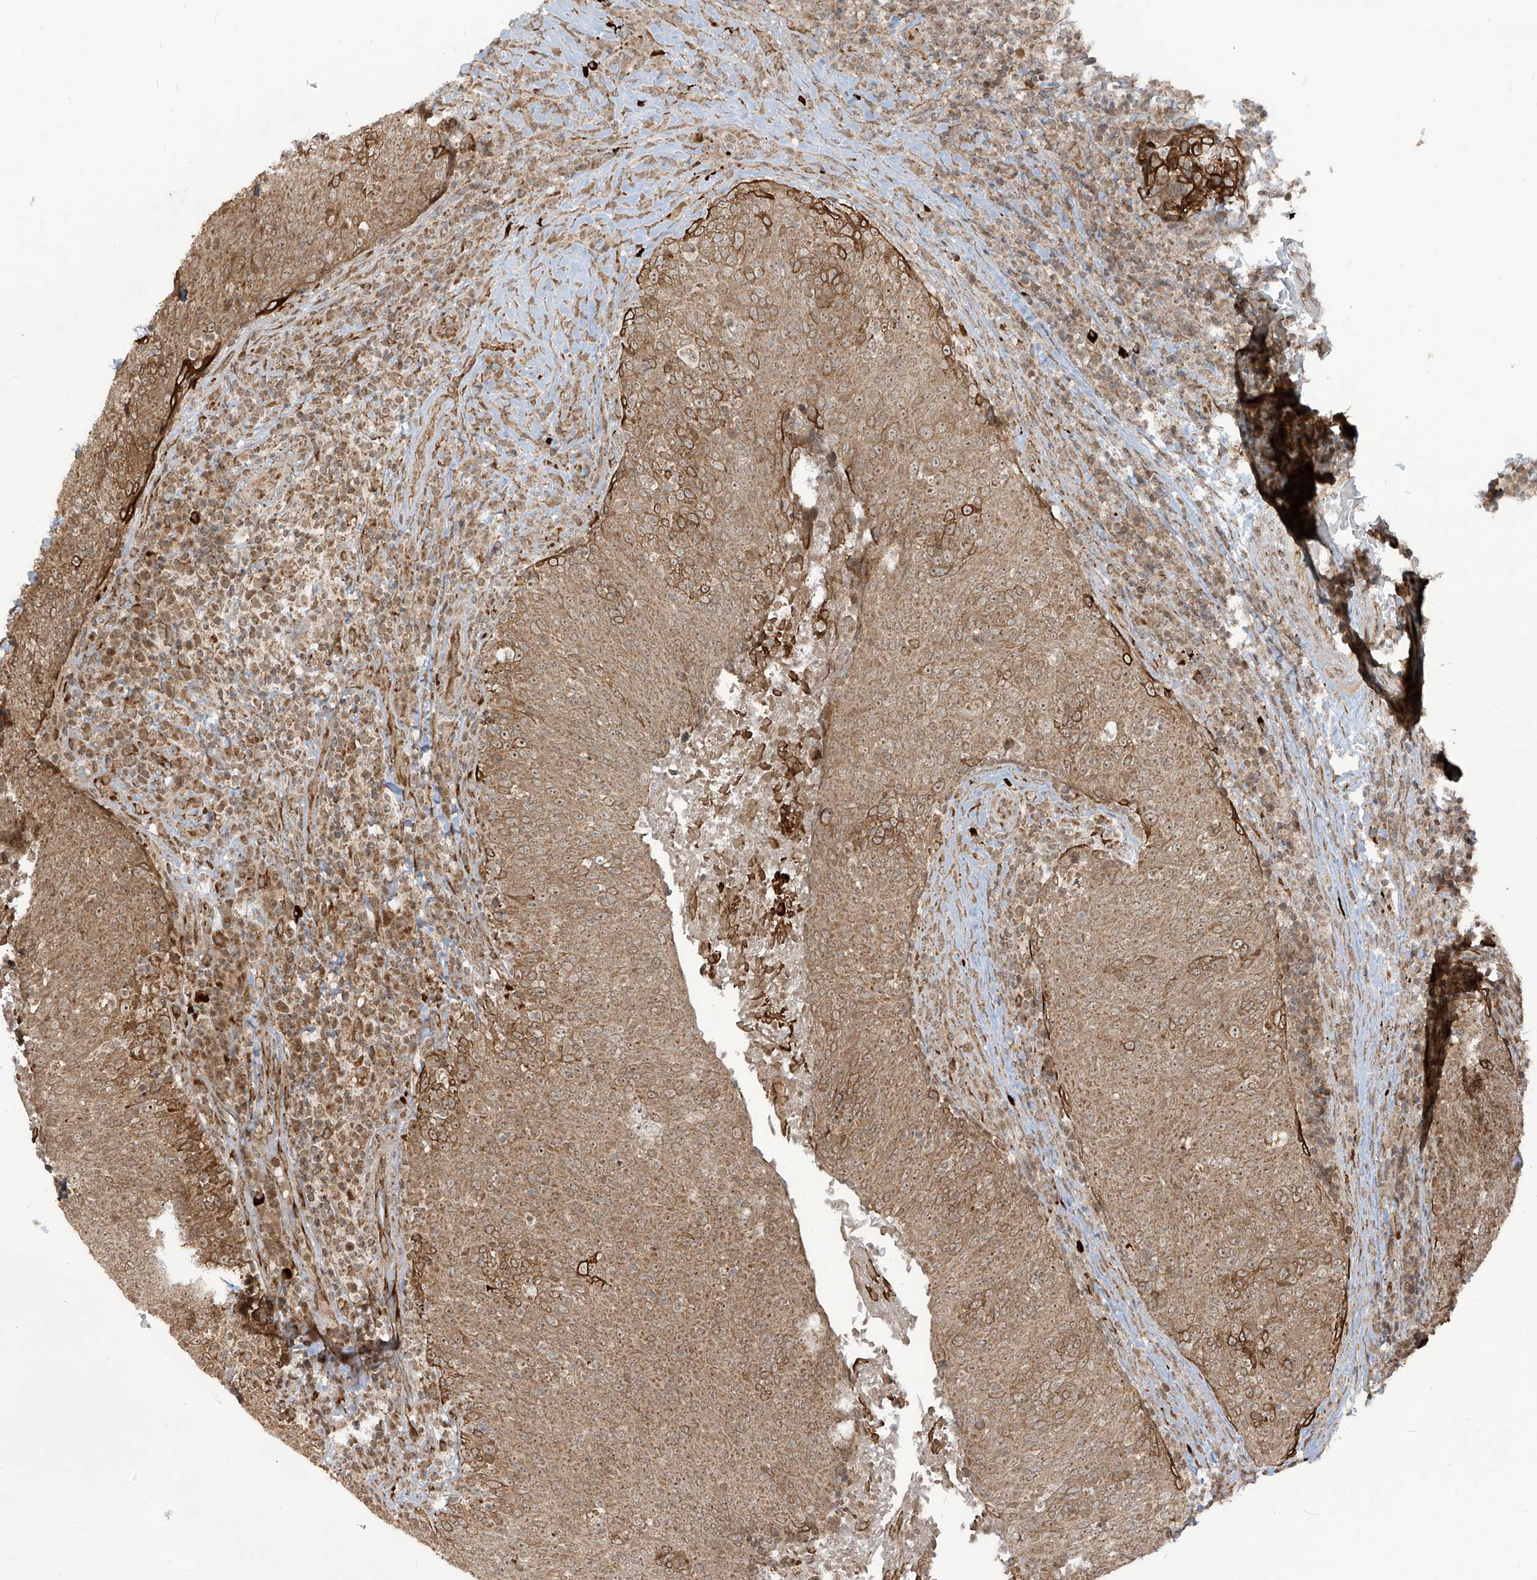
{"staining": {"intensity": "moderate", "quantity": ">75%", "location": "cytoplasmic/membranous"}, "tissue": "head and neck cancer", "cell_type": "Tumor cells", "image_type": "cancer", "snomed": [{"axis": "morphology", "description": "Squamous cell carcinoma, NOS"}, {"axis": "morphology", "description": "Squamous cell carcinoma, metastatic, NOS"}, {"axis": "topography", "description": "Lymph node"}, {"axis": "topography", "description": "Head-Neck"}], "caption": "Human head and neck squamous cell carcinoma stained with a protein marker reveals moderate staining in tumor cells.", "gene": "TRIM67", "patient": {"sex": "male", "age": 62}}